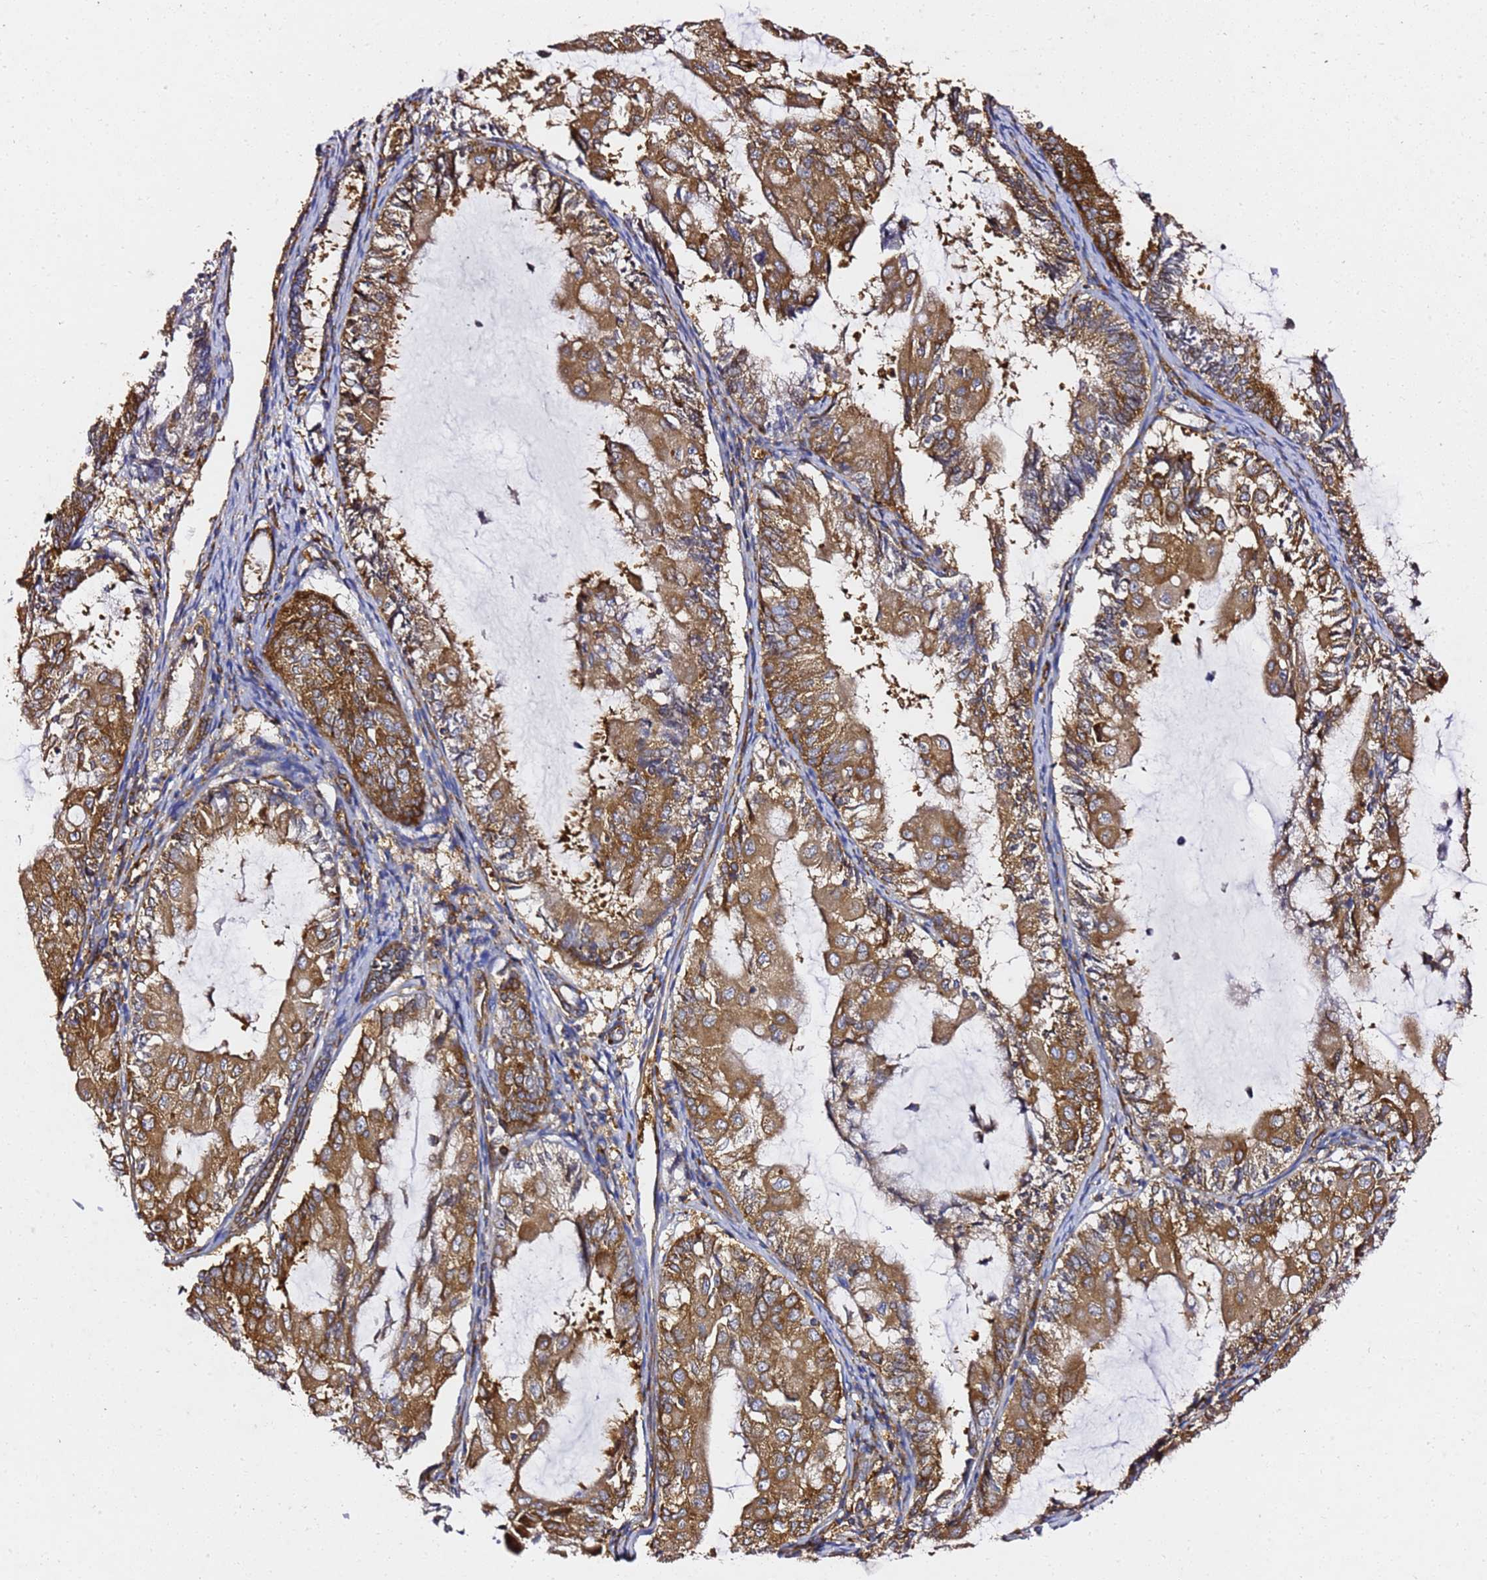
{"staining": {"intensity": "strong", "quantity": ">75%", "location": "cytoplasmic/membranous"}, "tissue": "endometrial cancer", "cell_type": "Tumor cells", "image_type": "cancer", "snomed": [{"axis": "morphology", "description": "Adenocarcinoma, NOS"}, {"axis": "topography", "description": "Endometrium"}], "caption": "The image exhibits staining of endometrial cancer (adenocarcinoma), revealing strong cytoplasmic/membranous protein positivity (brown color) within tumor cells. The staining was performed using DAB, with brown indicating positive protein expression. Nuclei are stained blue with hematoxylin.", "gene": "TPST1", "patient": {"sex": "female", "age": 81}}